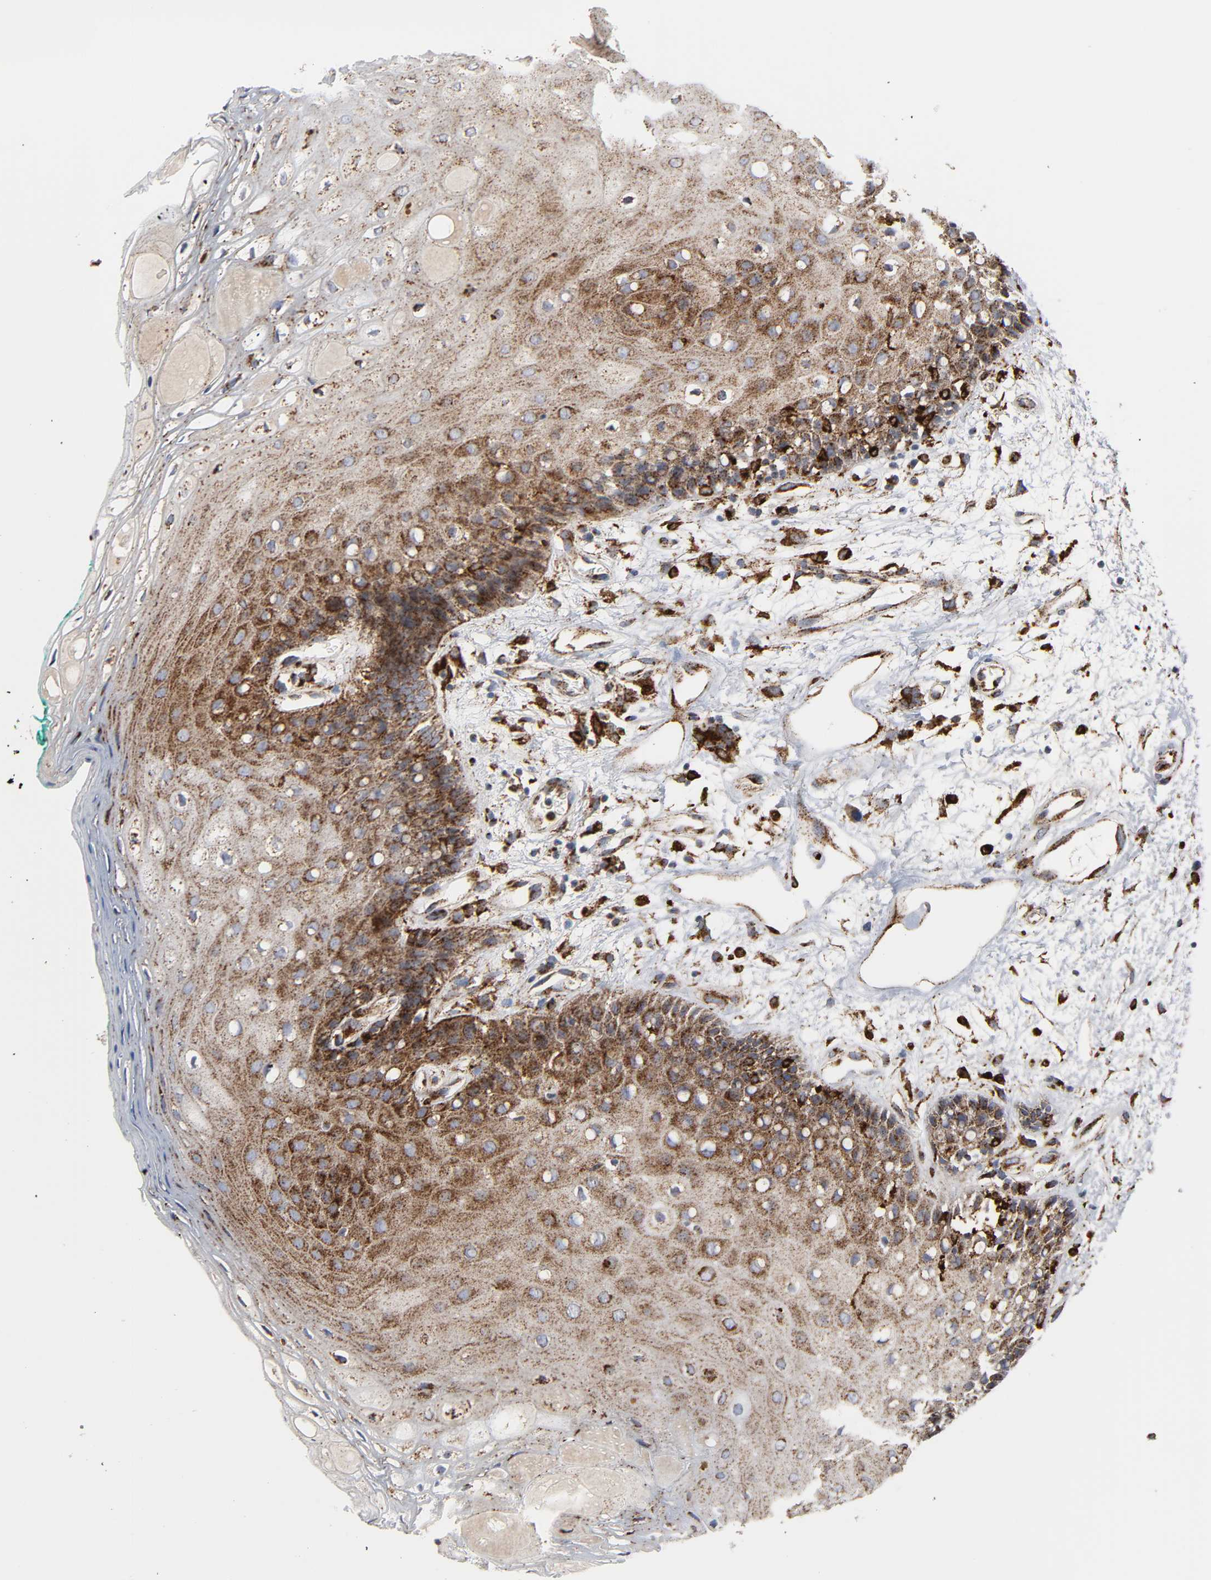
{"staining": {"intensity": "strong", "quantity": ">75%", "location": "cytoplasmic/membranous"}, "tissue": "oral mucosa", "cell_type": "Squamous epithelial cells", "image_type": "normal", "snomed": [{"axis": "morphology", "description": "Normal tissue, NOS"}, {"axis": "morphology", "description": "Squamous cell carcinoma, NOS"}, {"axis": "topography", "description": "Skeletal muscle"}, {"axis": "topography", "description": "Oral tissue"}, {"axis": "topography", "description": "Head-Neck"}], "caption": "A micrograph of oral mucosa stained for a protein demonstrates strong cytoplasmic/membranous brown staining in squamous epithelial cells.", "gene": "PSAP", "patient": {"sex": "female", "age": 84}}